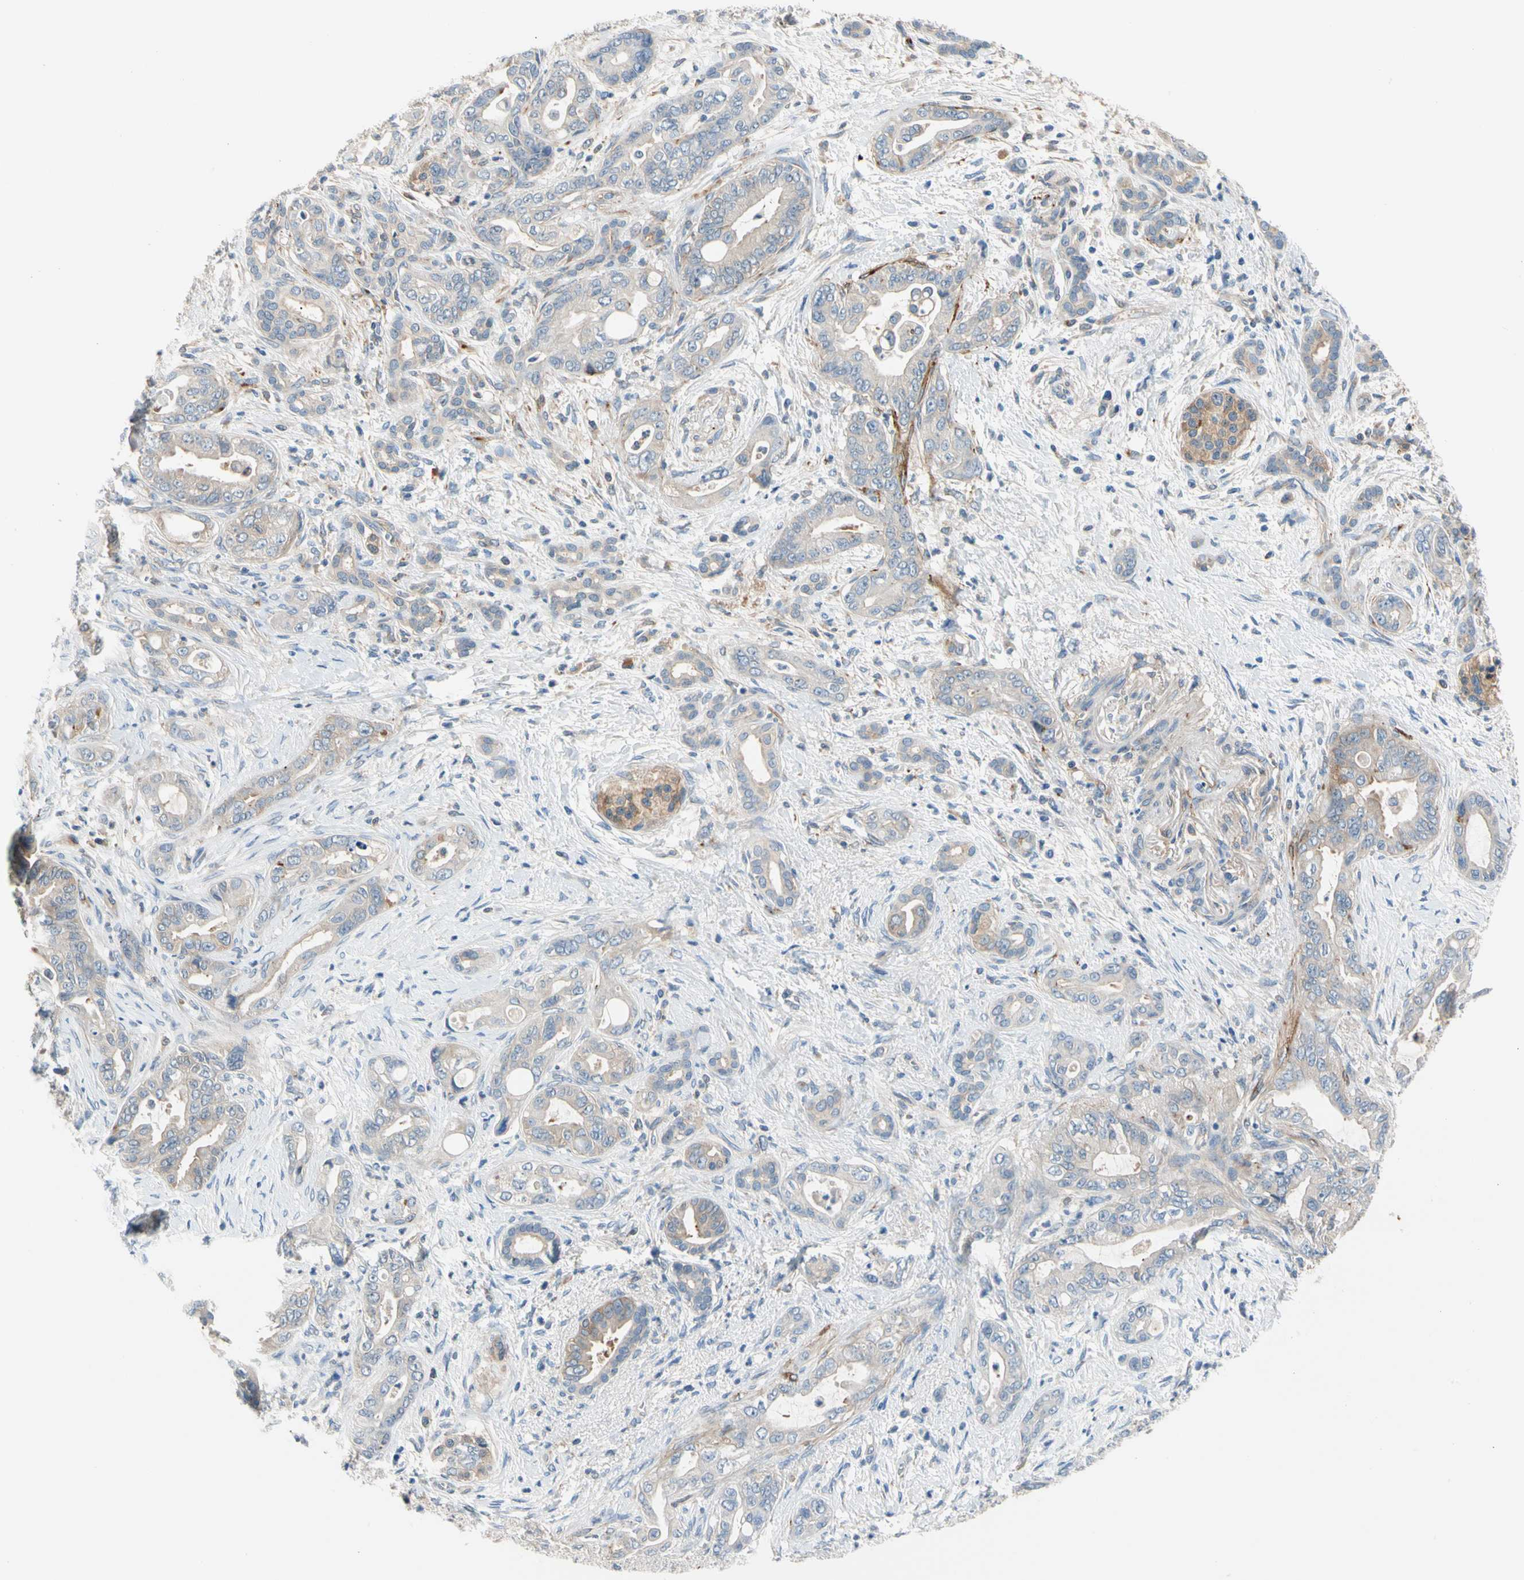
{"staining": {"intensity": "negative", "quantity": "none", "location": "none"}, "tissue": "pancreatic cancer", "cell_type": "Tumor cells", "image_type": "cancer", "snomed": [{"axis": "morphology", "description": "Adenocarcinoma, NOS"}, {"axis": "topography", "description": "Pancreas"}], "caption": "This image is of pancreatic cancer (adenocarcinoma) stained with IHC to label a protein in brown with the nuclei are counter-stained blue. There is no positivity in tumor cells.", "gene": "ENTREP3", "patient": {"sex": "male", "age": 70}}